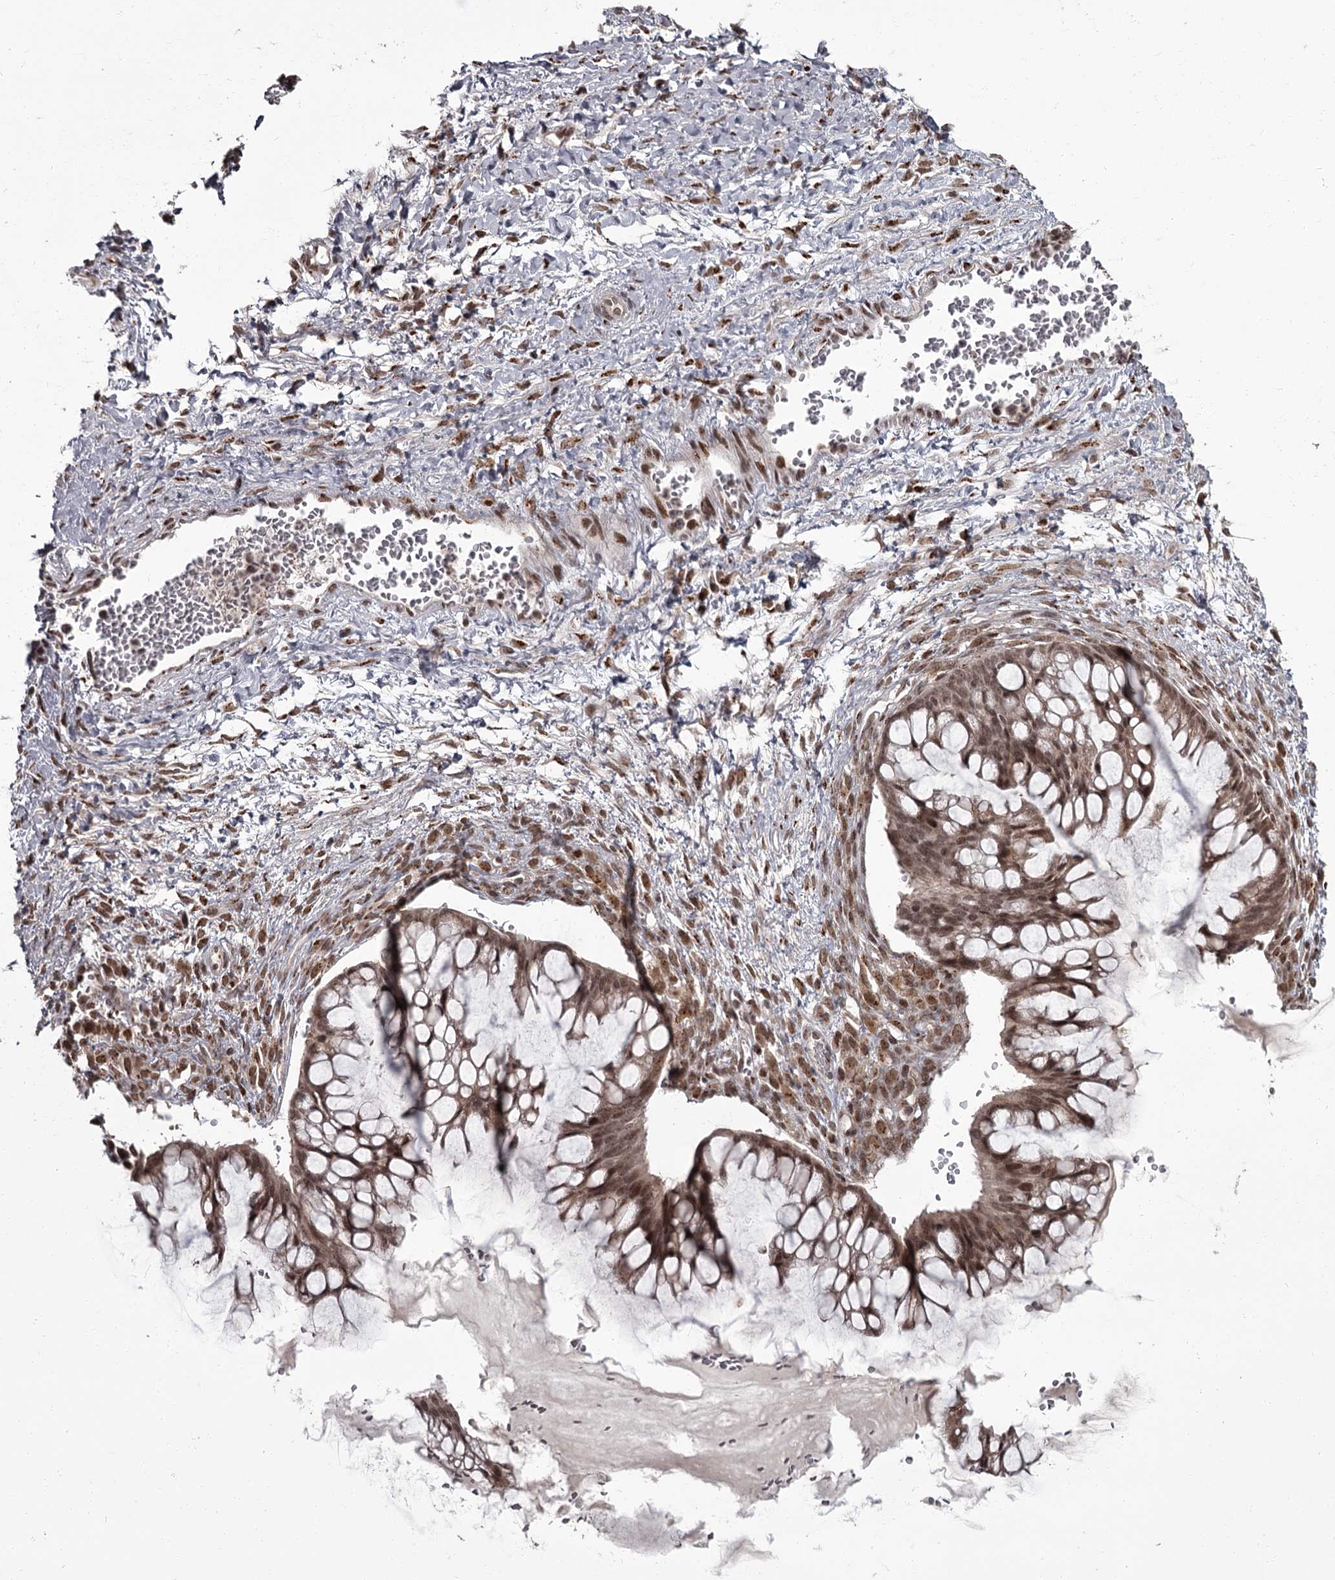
{"staining": {"intensity": "moderate", "quantity": ">75%", "location": "nuclear"}, "tissue": "ovarian cancer", "cell_type": "Tumor cells", "image_type": "cancer", "snomed": [{"axis": "morphology", "description": "Cystadenocarcinoma, mucinous, NOS"}, {"axis": "topography", "description": "Ovary"}], "caption": "High-power microscopy captured an IHC histopathology image of ovarian cancer, revealing moderate nuclear expression in about >75% of tumor cells.", "gene": "CEP83", "patient": {"sex": "female", "age": 73}}